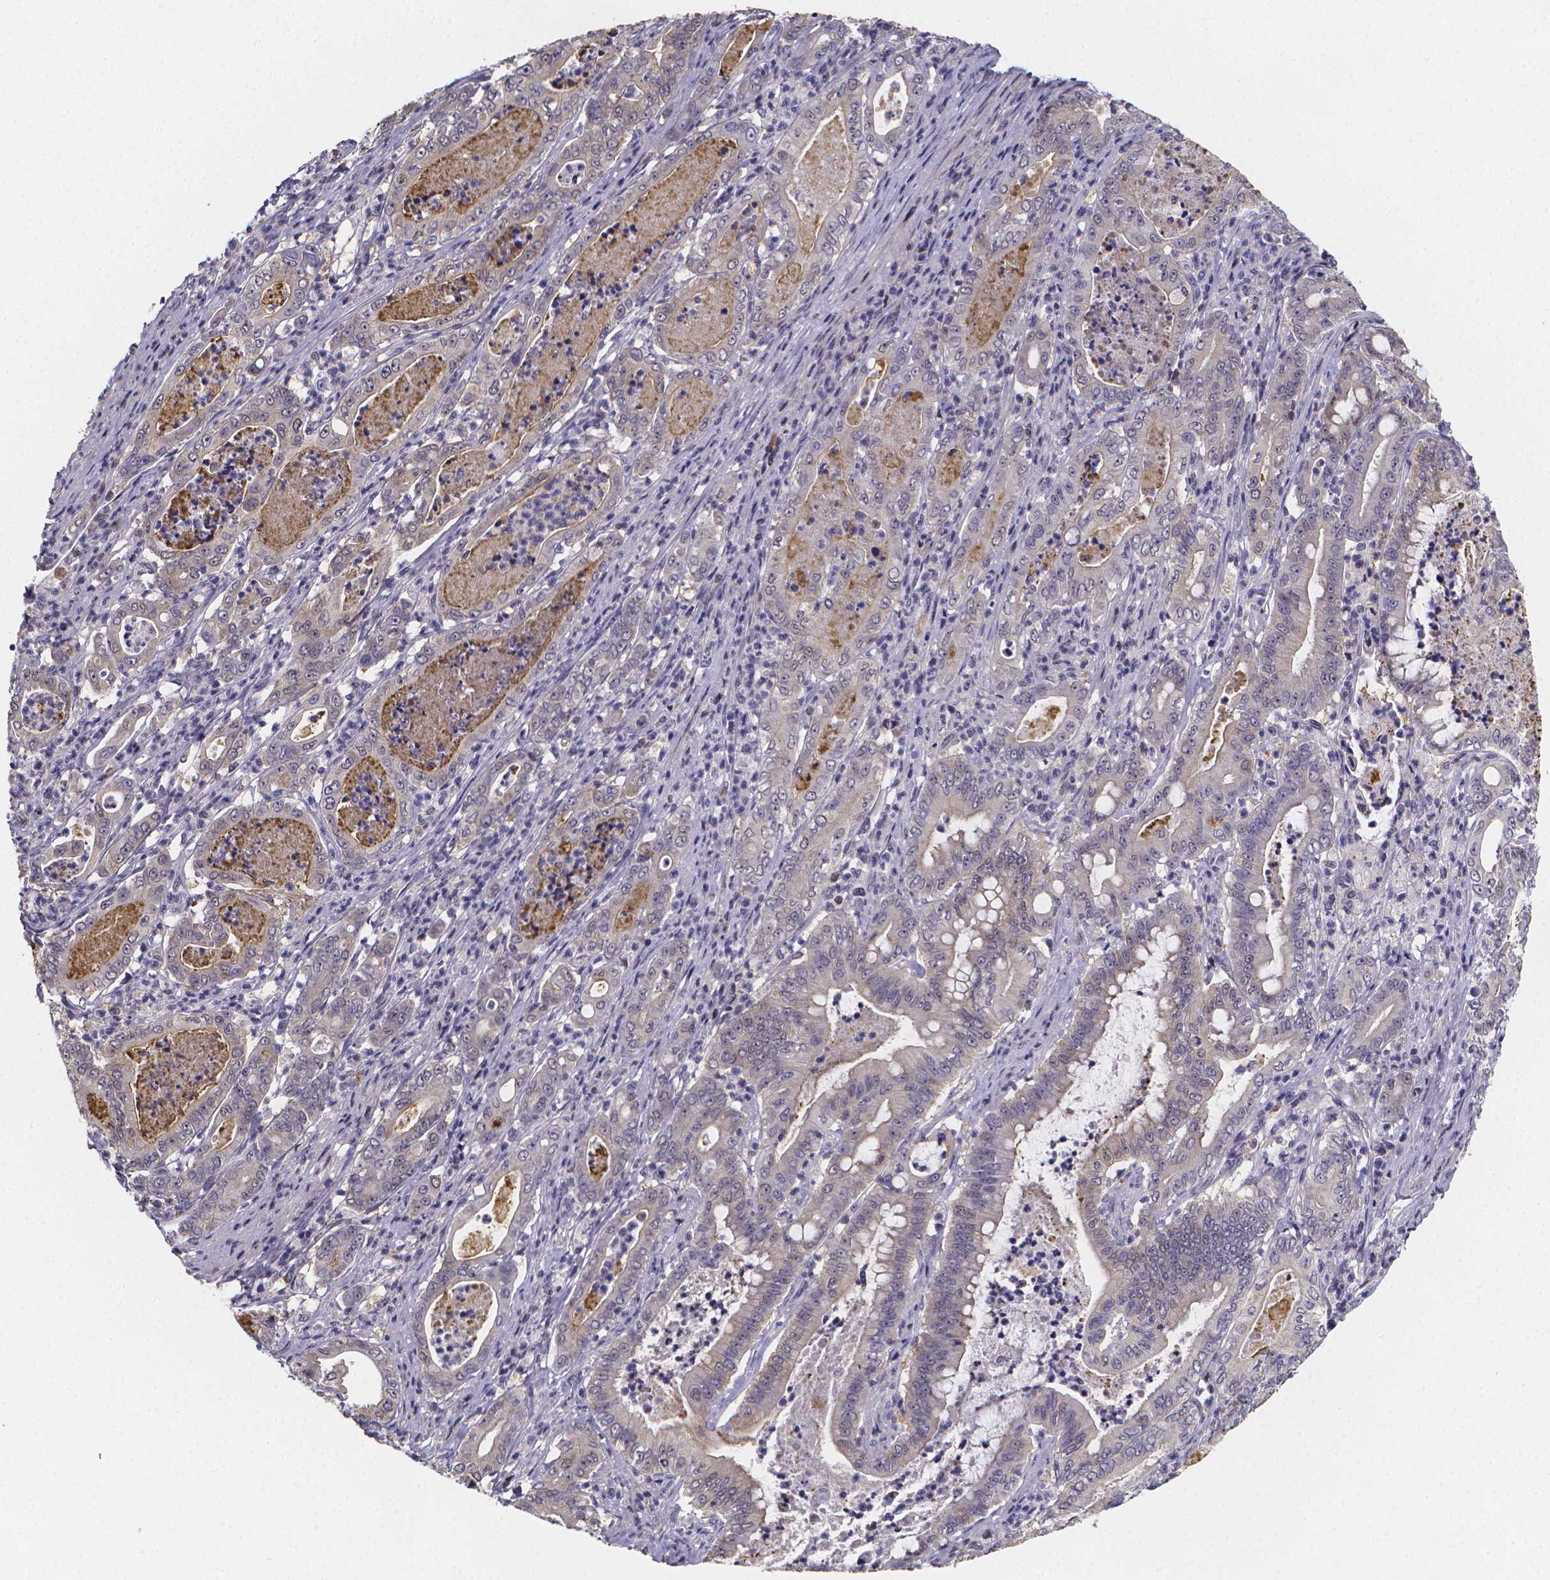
{"staining": {"intensity": "negative", "quantity": "none", "location": "none"}, "tissue": "pancreatic cancer", "cell_type": "Tumor cells", "image_type": "cancer", "snomed": [{"axis": "morphology", "description": "Adenocarcinoma, NOS"}, {"axis": "topography", "description": "Pancreas"}], "caption": "Tumor cells are negative for protein expression in human adenocarcinoma (pancreatic).", "gene": "PAH", "patient": {"sex": "male", "age": 71}}